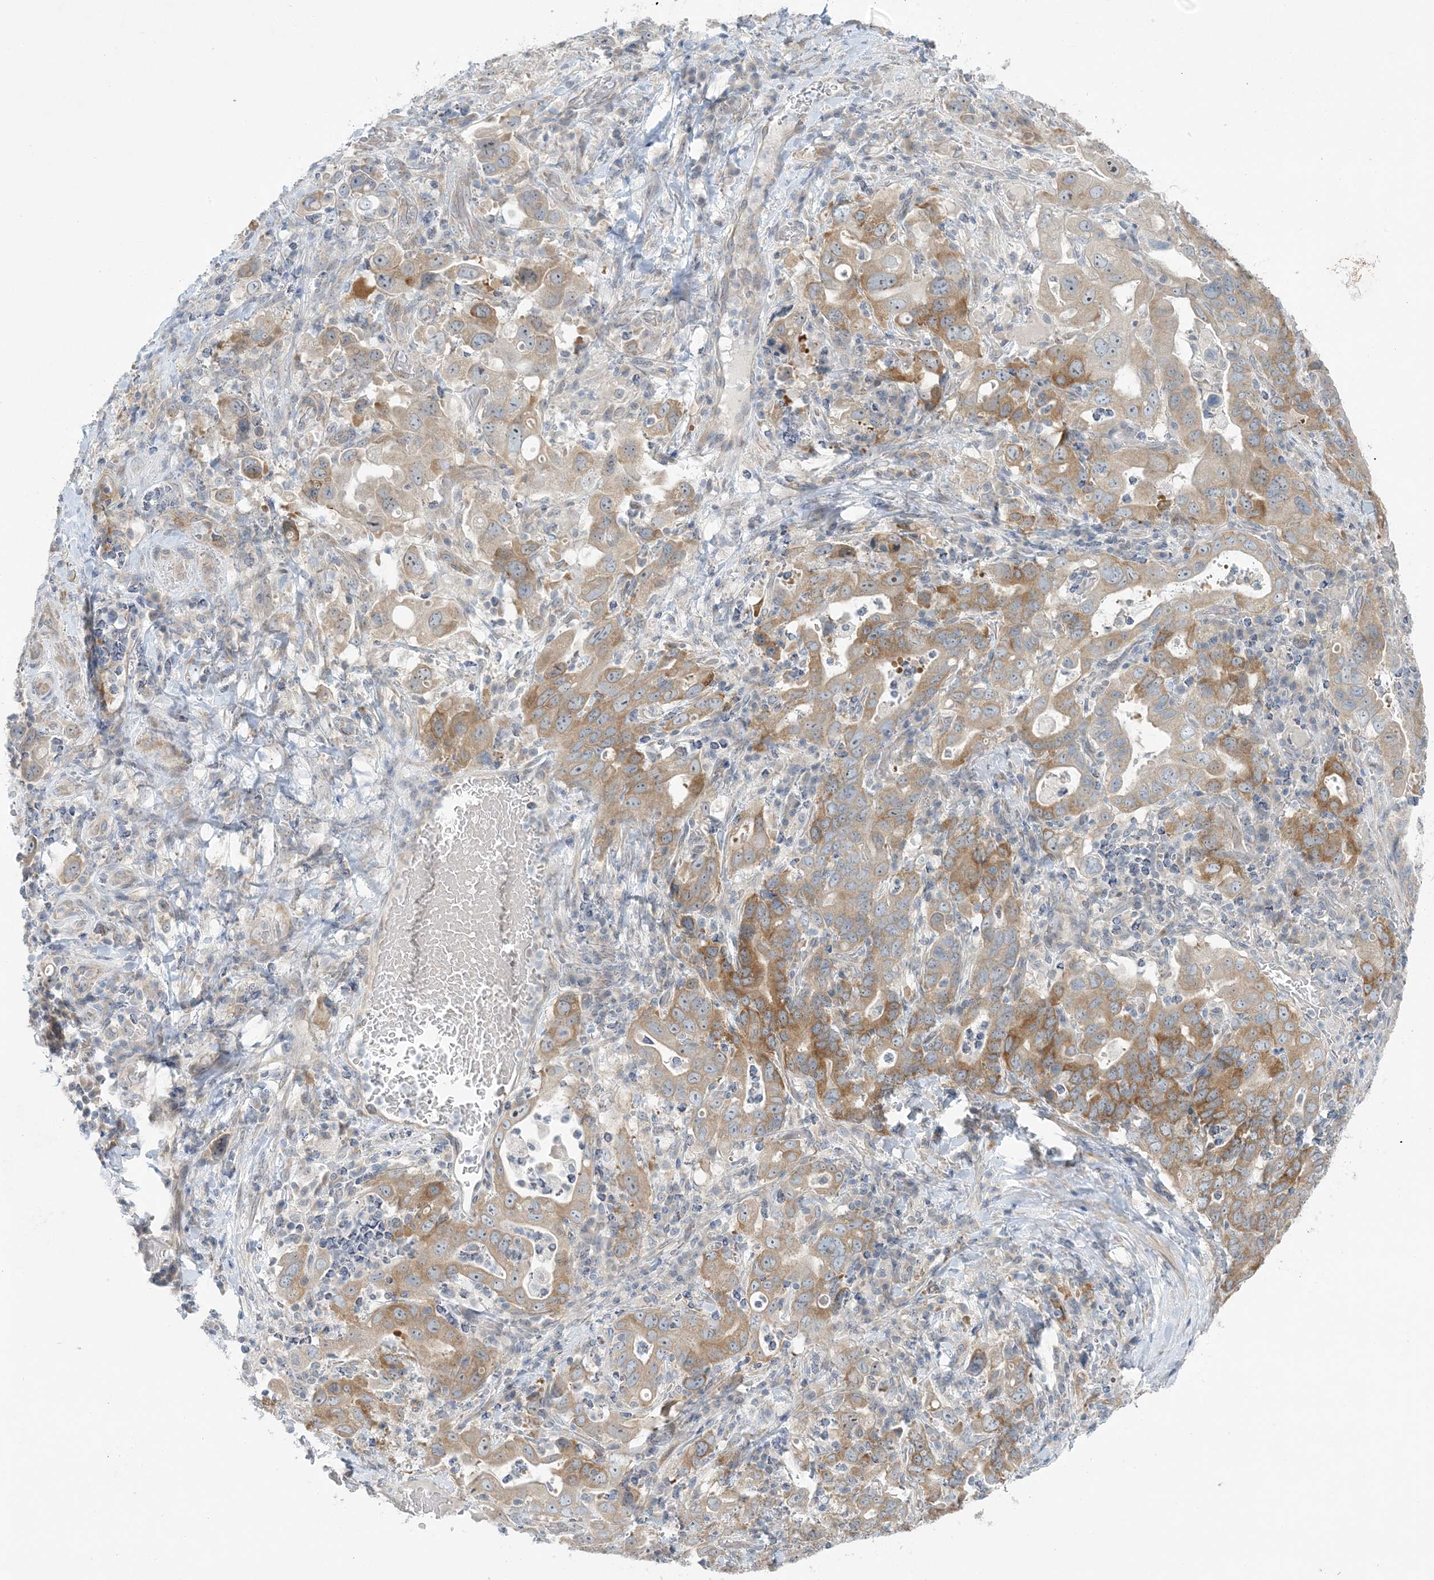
{"staining": {"intensity": "moderate", "quantity": ">75%", "location": "cytoplasmic/membranous"}, "tissue": "stomach cancer", "cell_type": "Tumor cells", "image_type": "cancer", "snomed": [{"axis": "morphology", "description": "Adenocarcinoma, NOS"}, {"axis": "topography", "description": "Stomach, upper"}], "caption": "A histopathology image showing moderate cytoplasmic/membranous expression in about >75% of tumor cells in stomach cancer (adenocarcinoma), as visualized by brown immunohistochemical staining.", "gene": "SCN3A", "patient": {"sex": "male", "age": 62}}